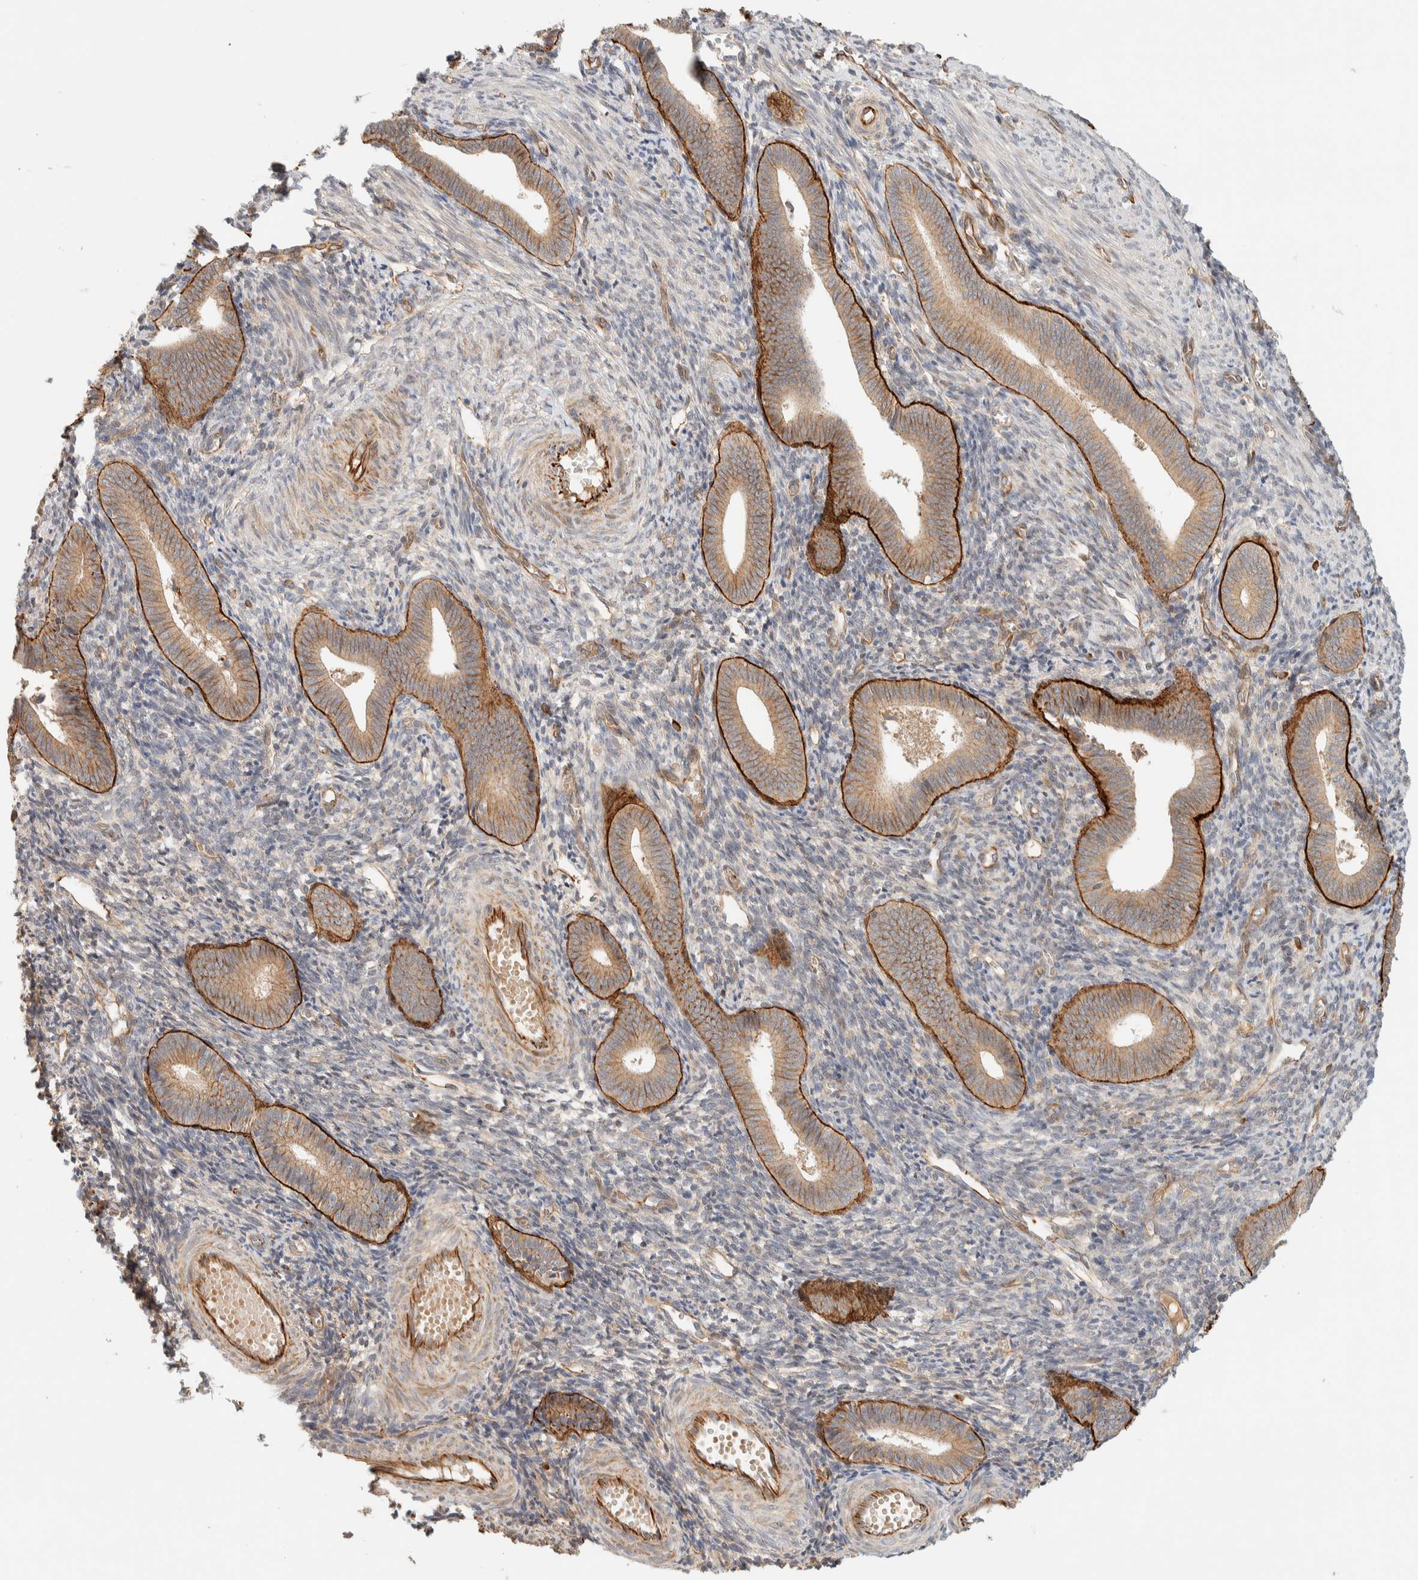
{"staining": {"intensity": "weak", "quantity": "25%-75%", "location": "cytoplasmic/membranous"}, "tissue": "endometrium", "cell_type": "Cells in endometrial stroma", "image_type": "normal", "snomed": [{"axis": "morphology", "description": "Normal tissue, NOS"}, {"axis": "topography", "description": "Uterus"}, {"axis": "topography", "description": "Endometrium"}], "caption": "Immunohistochemistry micrograph of unremarkable endometrium stained for a protein (brown), which exhibits low levels of weak cytoplasmic/membranous positivity in approximately 25%-75% of cells in endometrial stroma.", "gene": "FAT1", "patient": {"sex": "female", "age": 33}}